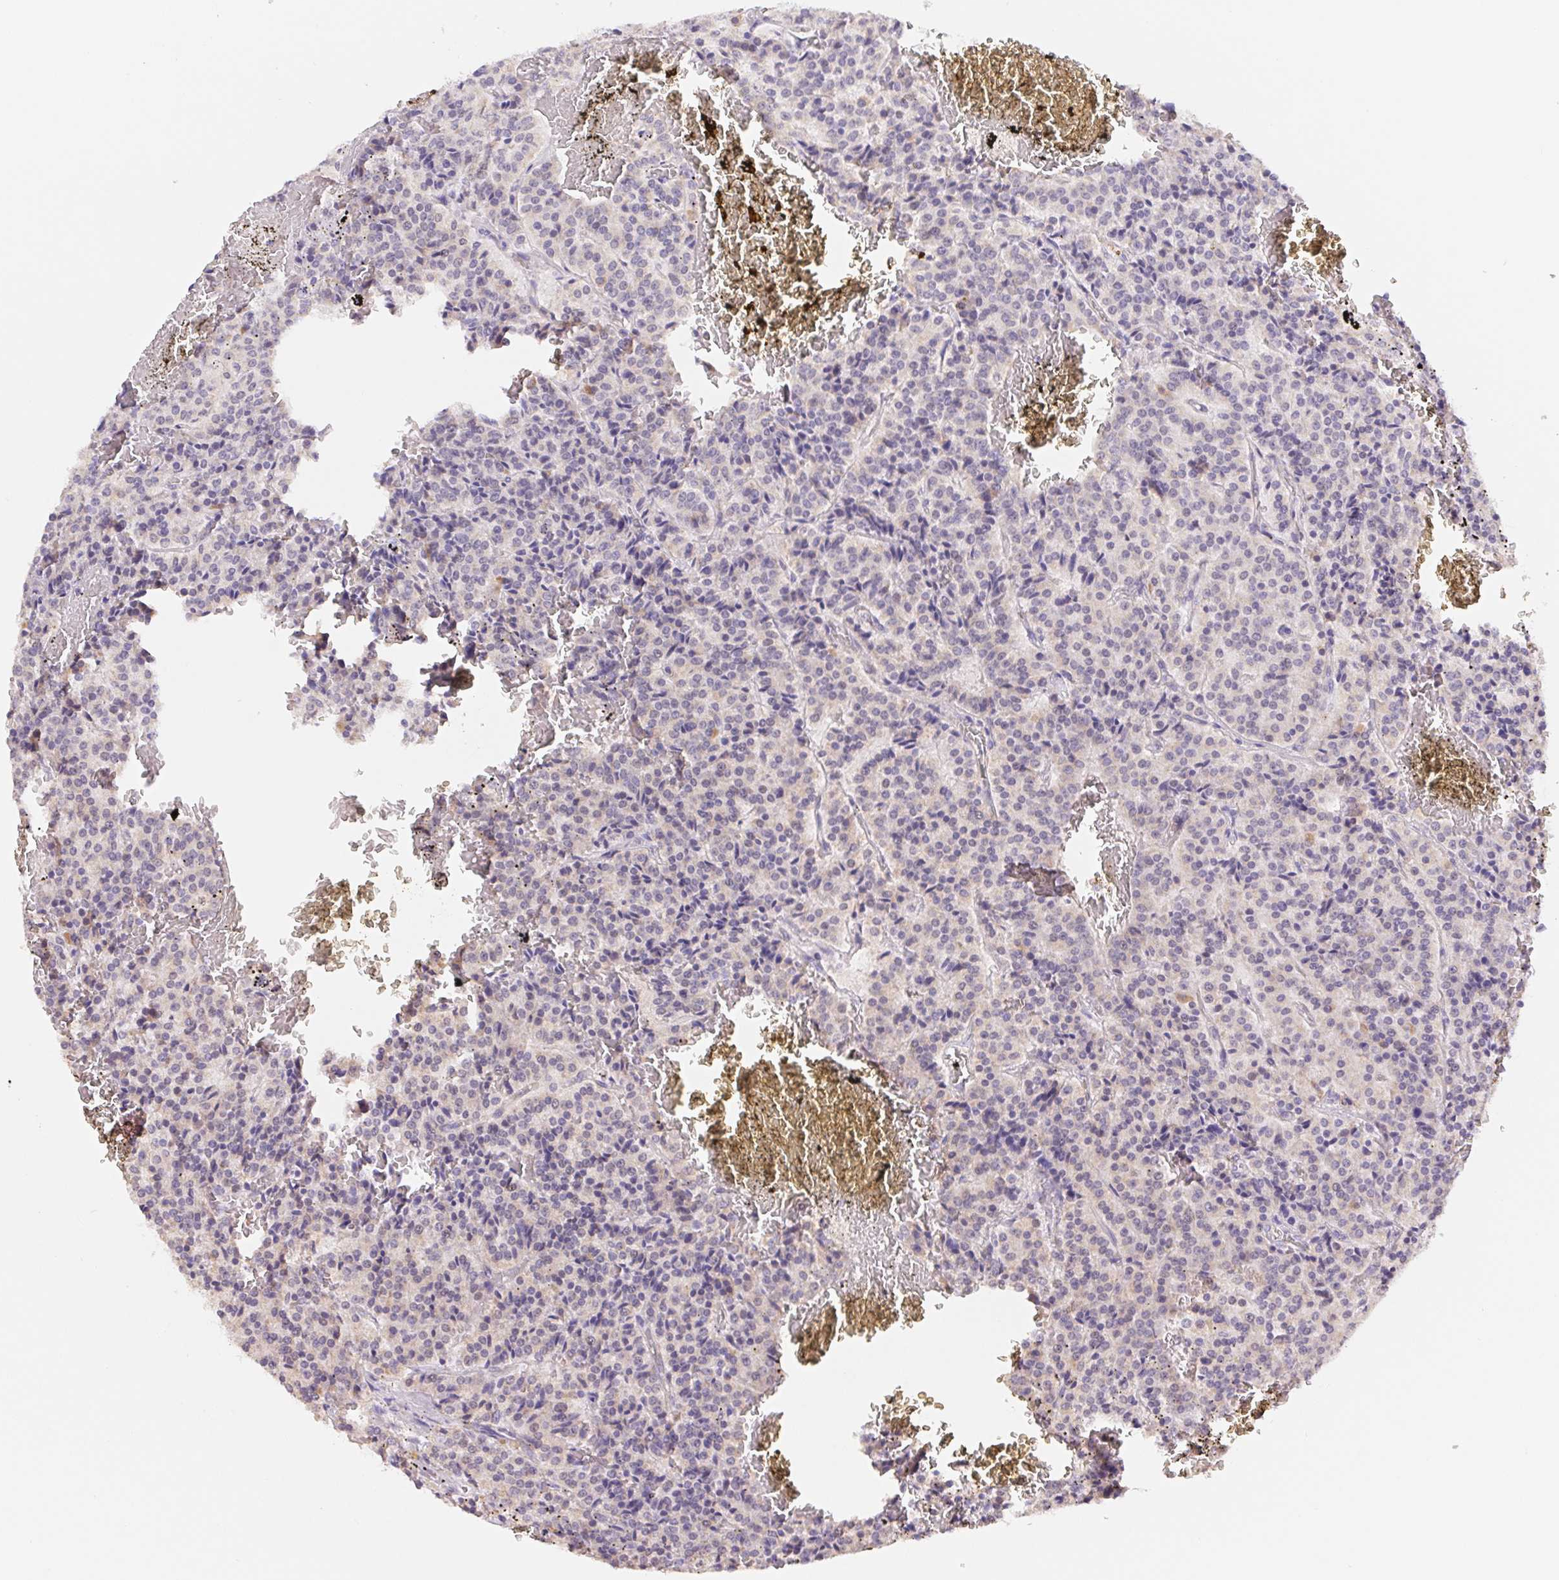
{"staining": {"intensity": "weak", "quantity": "<25%", "location": "cytoplasmic/membranous"}, "tissue": "carcinoid", "cell_type": "Tumor cells", "image_type": "cancer", "snomed": [{"axis": "morphology", "description": "Carcinoid, malignant, NOS"}, {"axis": "topography", "description": "Lung"}], "caption": "A micrograph of carcinoid stained for a protein reveals no brown staining in tumor cells.", "gene": "FKBP6", "patient": {"sex": "male", "age": 70}}